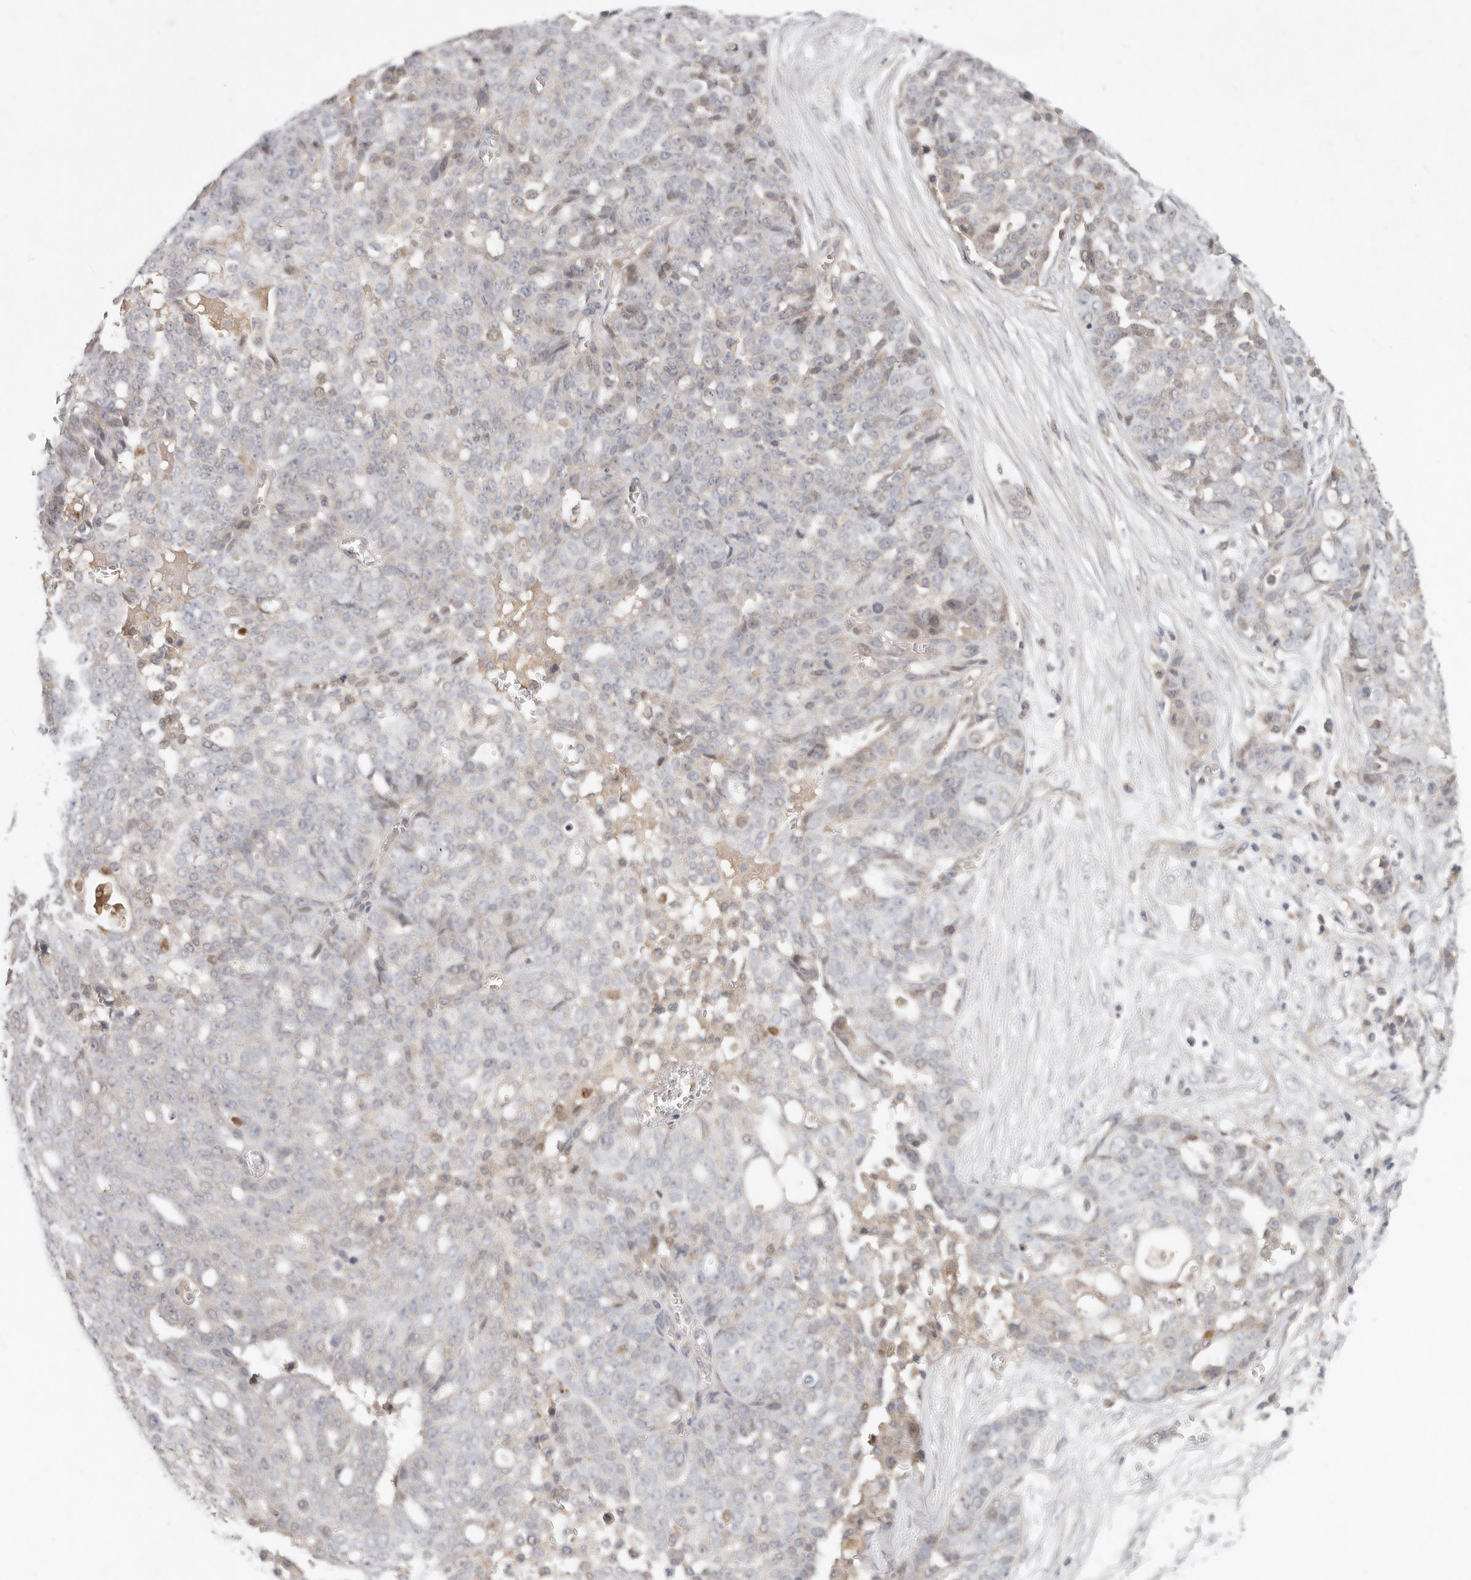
{"staining": {"intensity": "weak", "quantity": "<25%", "location": "cytoplasmic/membranous"}, "tissue": "ovarian cancer", "cell_type": "Tumor cells", "image_type": "cancer", "snomed": [{"axis": "morphology", "description": "Cystadenocarcinoma, serous, NOS"}, {"axis": "topography", "description": "Soft tissue"}, {"axis": "topography", "description": "Ovary"}], "caption": "Immunohistochemical staining of human ovarian cancer (serous cystadenocarcinoma) reveals no significant staining in tumor cells.", "gene": "USP49", "patient": {"sex": "female", "age": 57}}